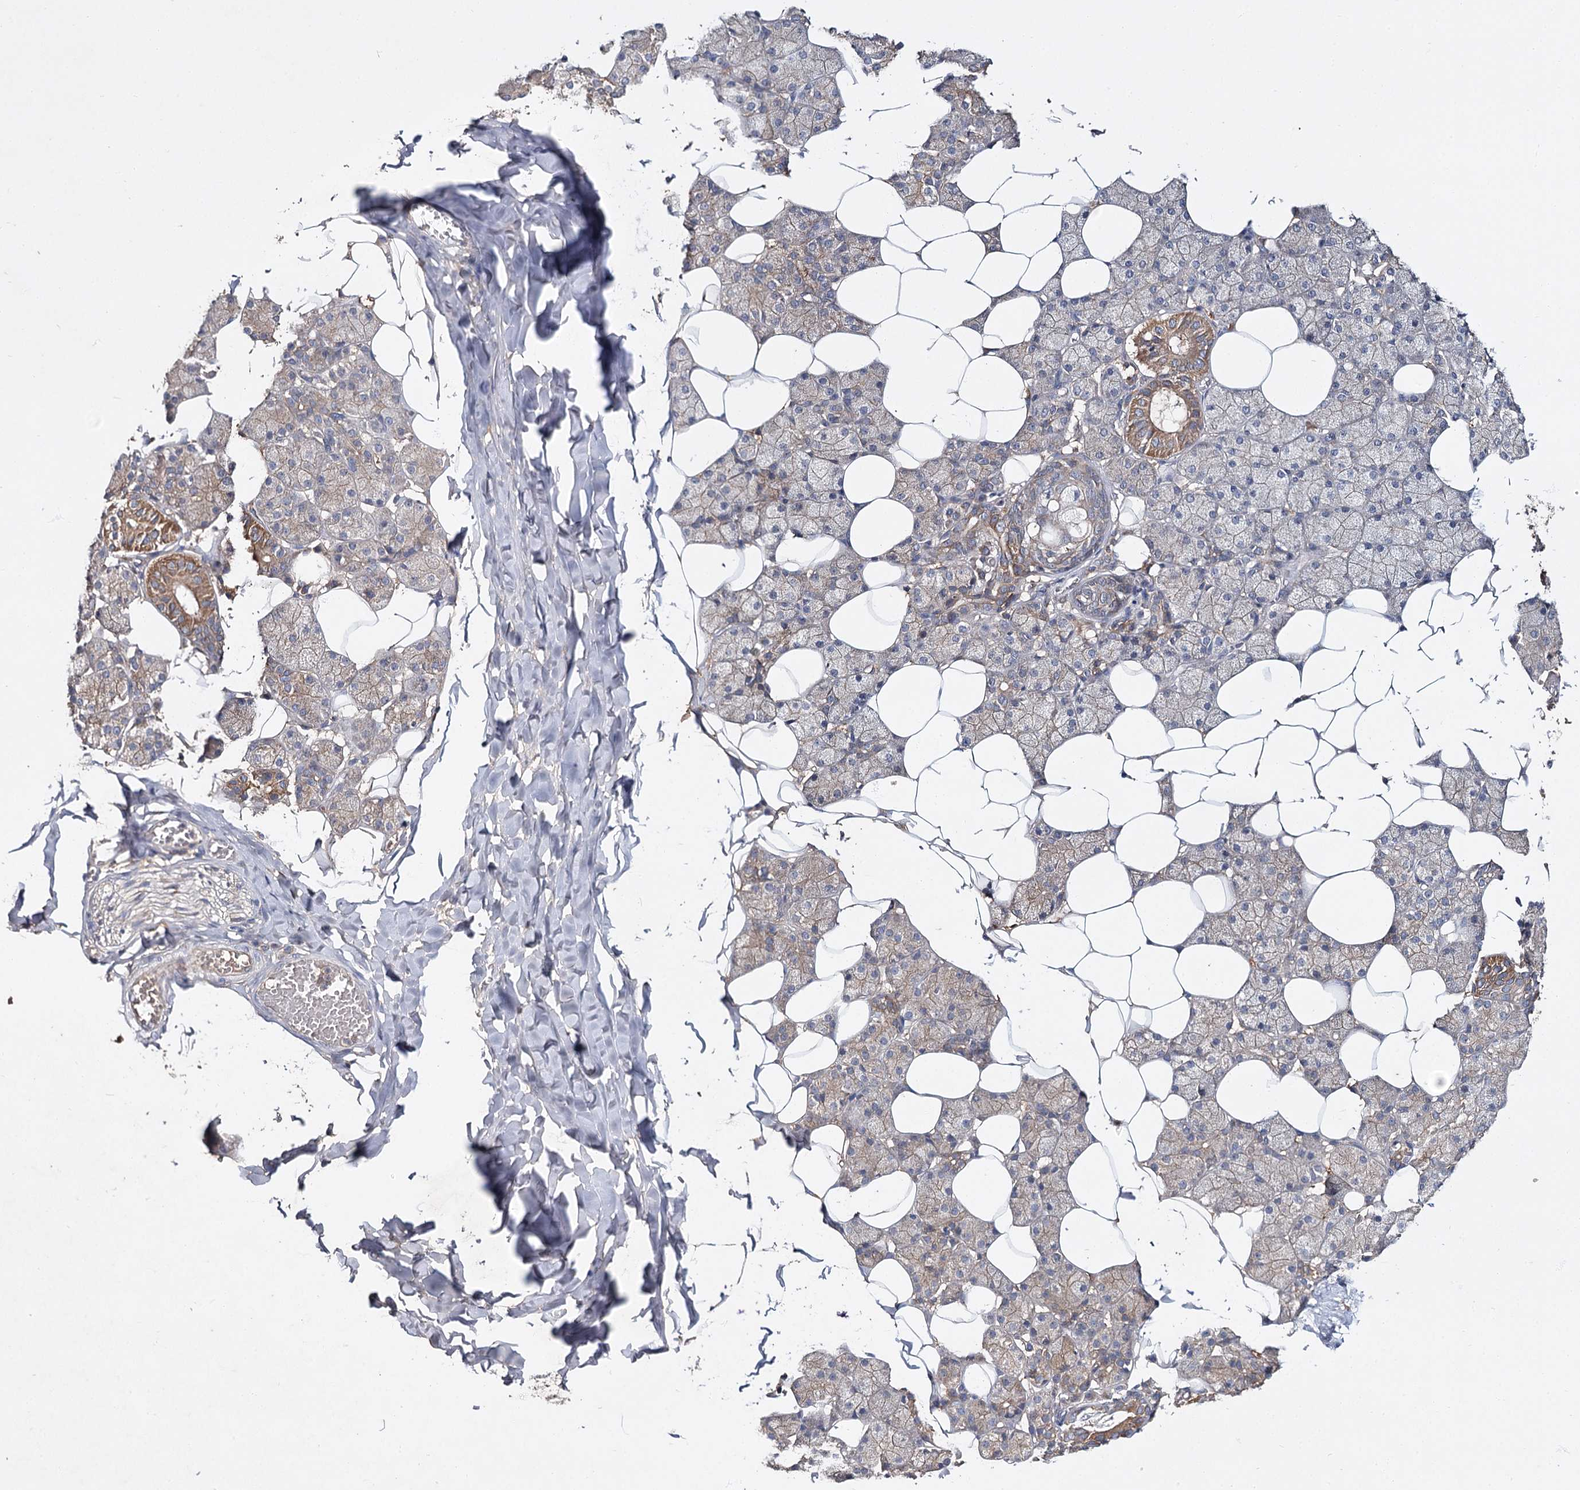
{"staining": {"intensity": "moderate", "quantity": "<25%", "location": "cytoplasmic/membranous"}, "tissue": "salivary gland", "cell_type": "Glandular cells", "image_type": "normal", "snomed": [{"axis": "morphology", "description": "Normal tissue, NOS"}, {"axis": "topography", "description": "Salivary gland"}], "caption": "Immunohistochemical staining of unremarkable human salivary gland exhibits low levels of moderate cytoplasmic/membranous expression in about <25% of glandular cells.", "gene": "MFN1", "patient": {"sex": "female", "age": 33}}